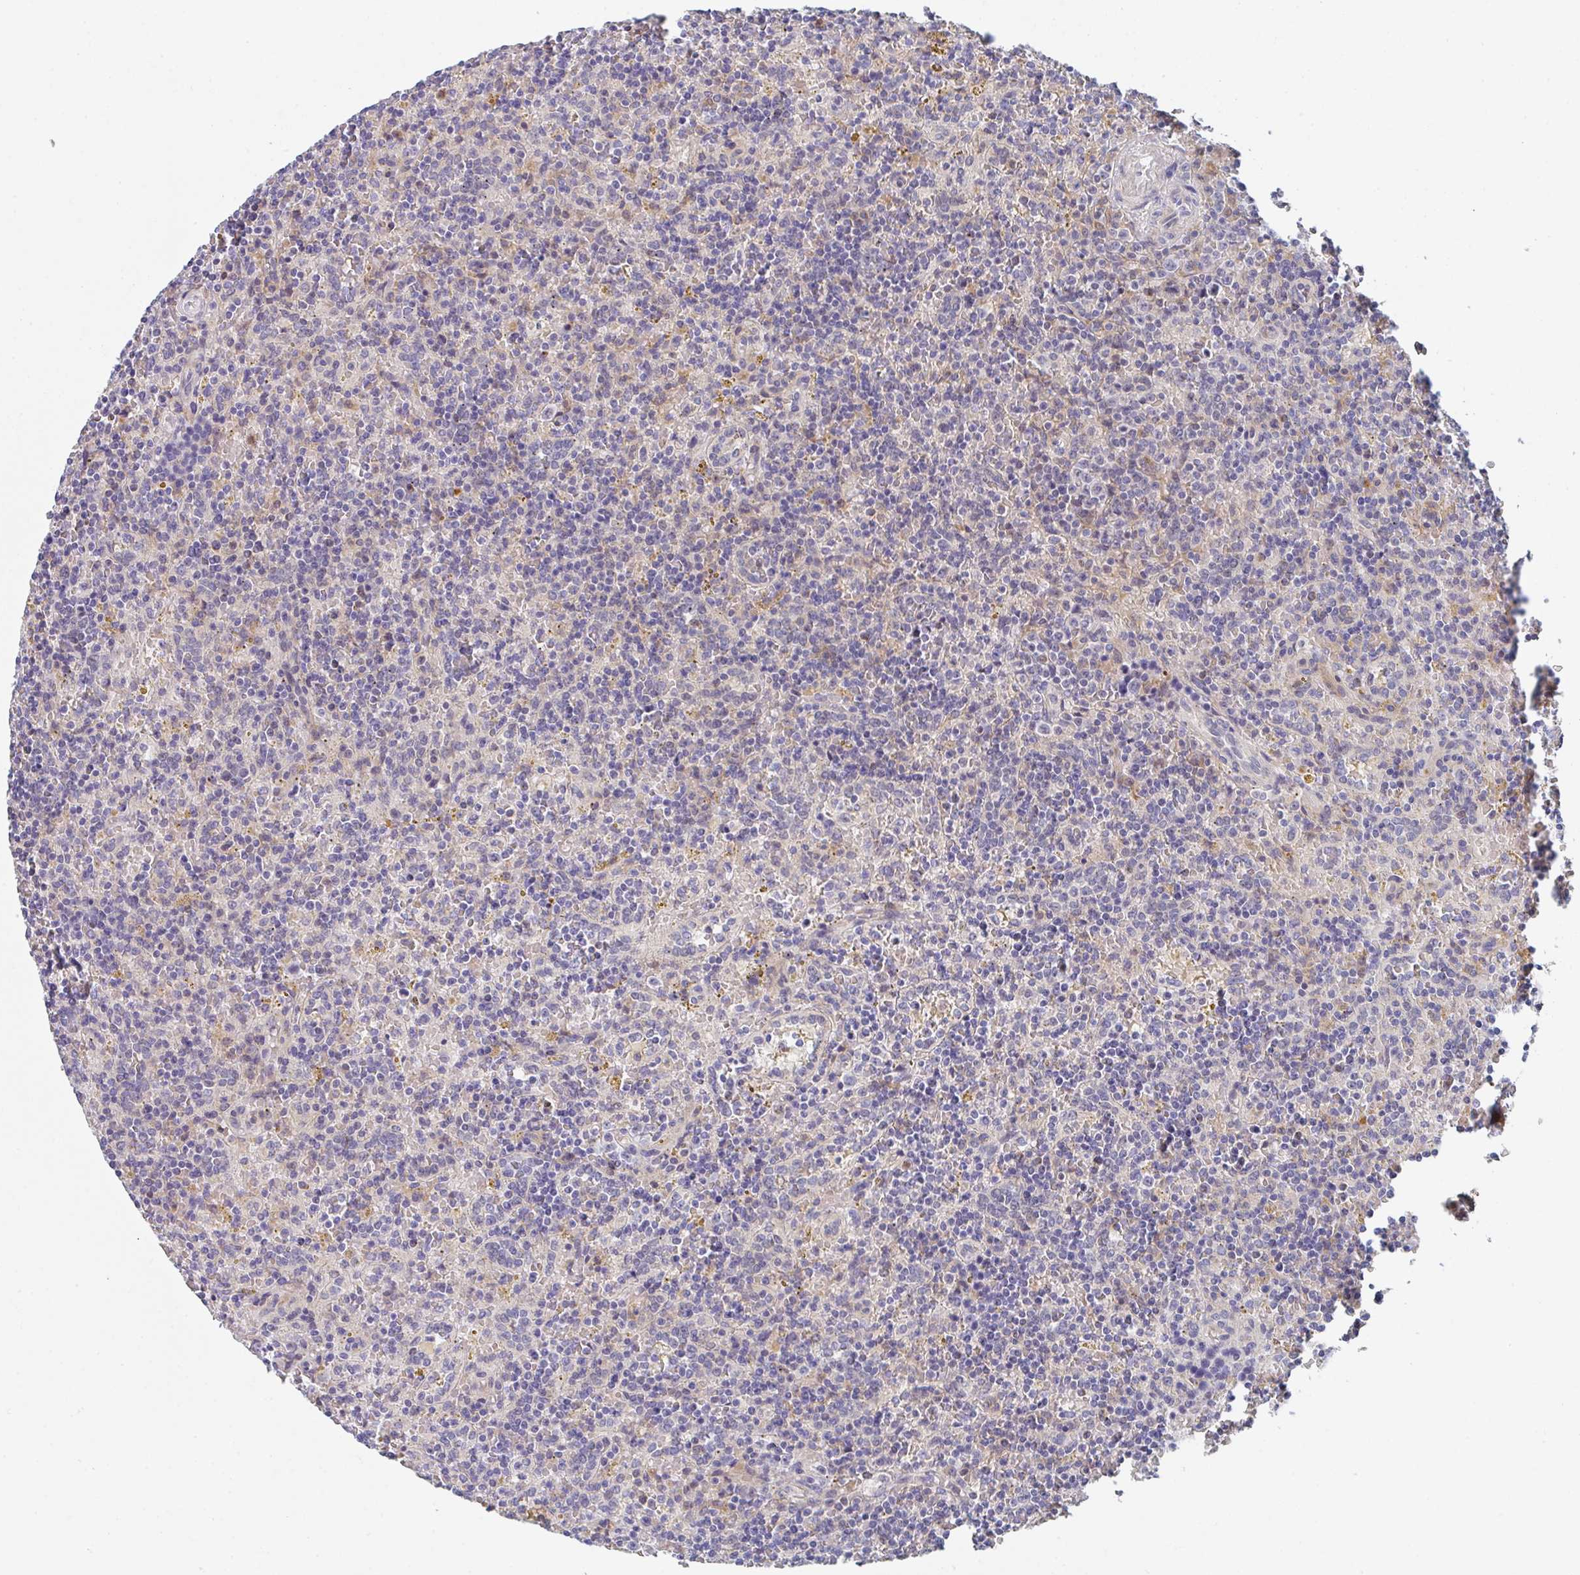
{"staining": {"intensity": "negative", "quantity": "none", "location": "none"}, "tissue": "lymphoma", "cell_type": "Tumor cells", "image_type": "cancer", "snomed": [{"axis": "morphology", "description": "Malignant lymphoma, non-Hodgkin's type, Low grade"}, {"axis": "topography", "description": "Spleen"}], "caption": "The image shows no staining of tumor cells in lymphoma. Brightfield microscopy of IHC stained with DAB (brown) and hematoxylin (blue), captured at high magnification.", "gene": "KLHL33", "patient": {"sex": "male", "age": 67}}